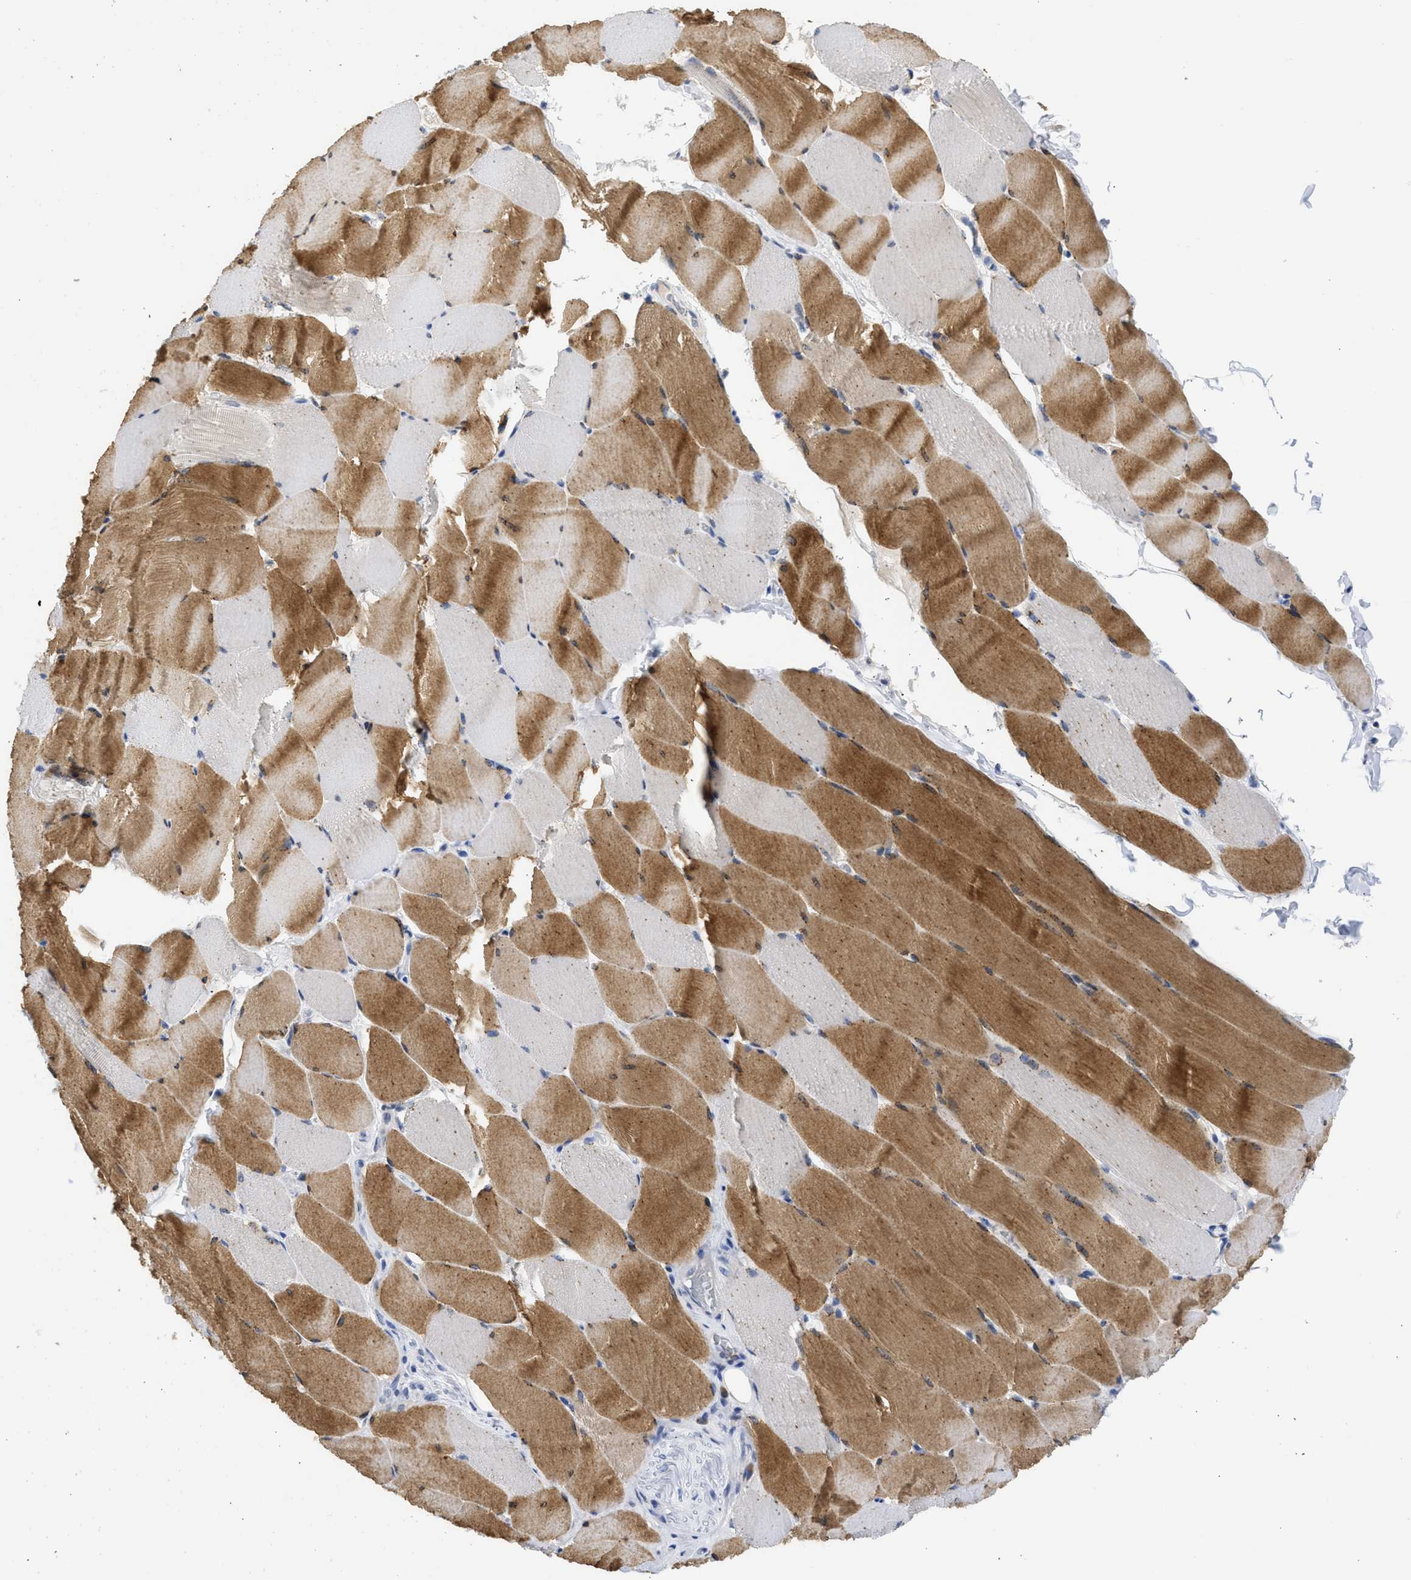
{"staining": {"intensity": "moderate", "quantity": "25%-75%", "location": "cytoplasmic/membranous"}, "tissue": "skeletal muscle", "cell_type": "Myocytes", "image_type": "normal", "snomed": [{"axis": "morphology", "description": "Normal tissue, NOS"}, {"axis": "topography", "description": "Skeletal muscle"}], "caption": "Moderate cytoplasmic/membranous positivity is present in about 25%-75% of myocytes in normal skeletal muscle. The protein is shown in brown color, while the nuclei are stained blue.", "gene": "TMED1", "patient": {"sex": "male", "age": 62}}